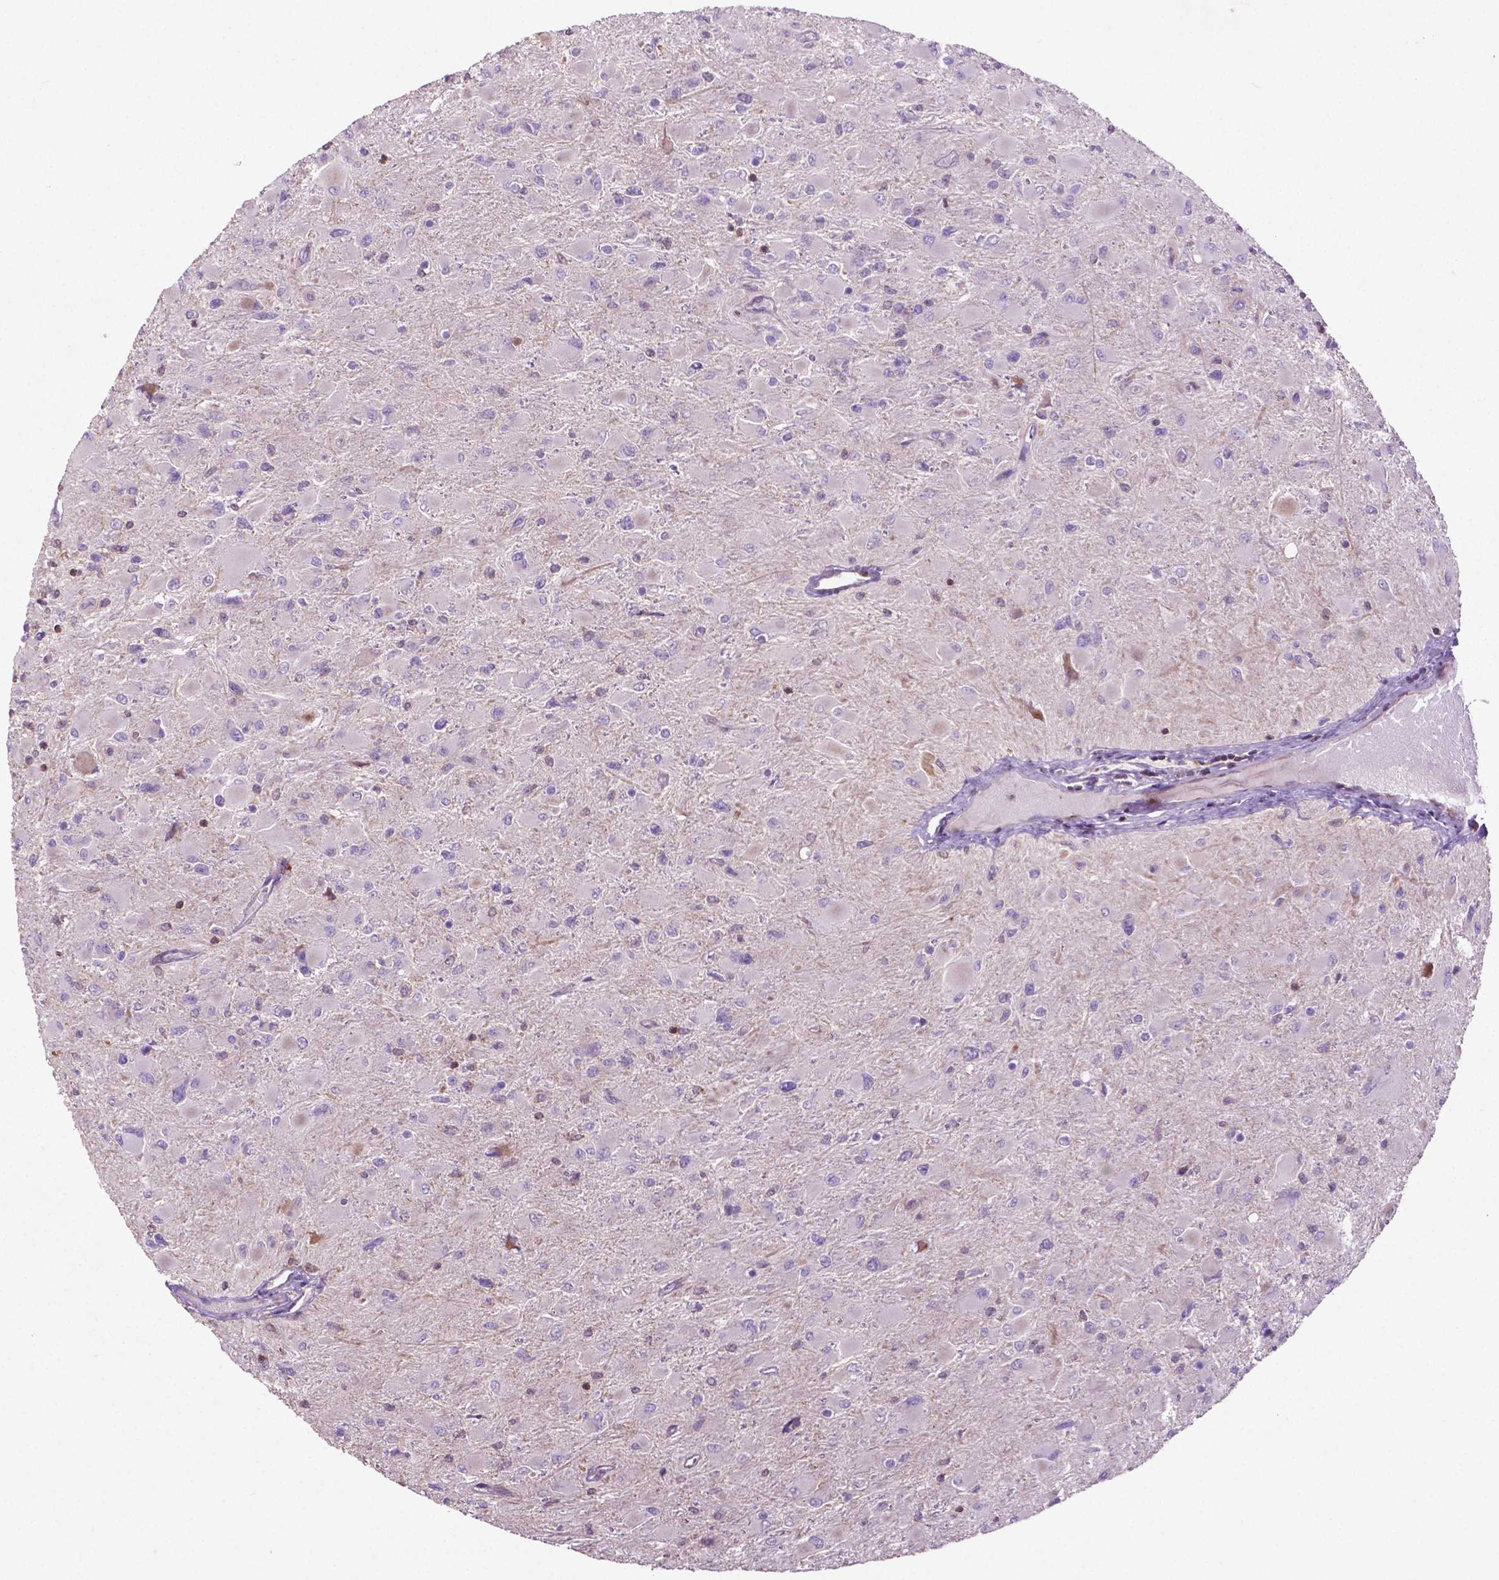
{"staining": {"intensity": "negative", "quantity": "none", "location": "none"}, "tissue": "glioma", "cell_type": "Tumor cells", "image_type": "cancer", "snomed": [{"axis": "morphology", "description": "Glioma, malignant, High grade"}, {"axis": "topography", "description": "Cerebral cortex"}], "caption": "IHC image of neoplastic tissue: malignant high-grade glioma stained with DAB shows no significant protein expression in tumor cells.", "gene": "BMP4", "patient": {"sex": "female", "age": 36}}